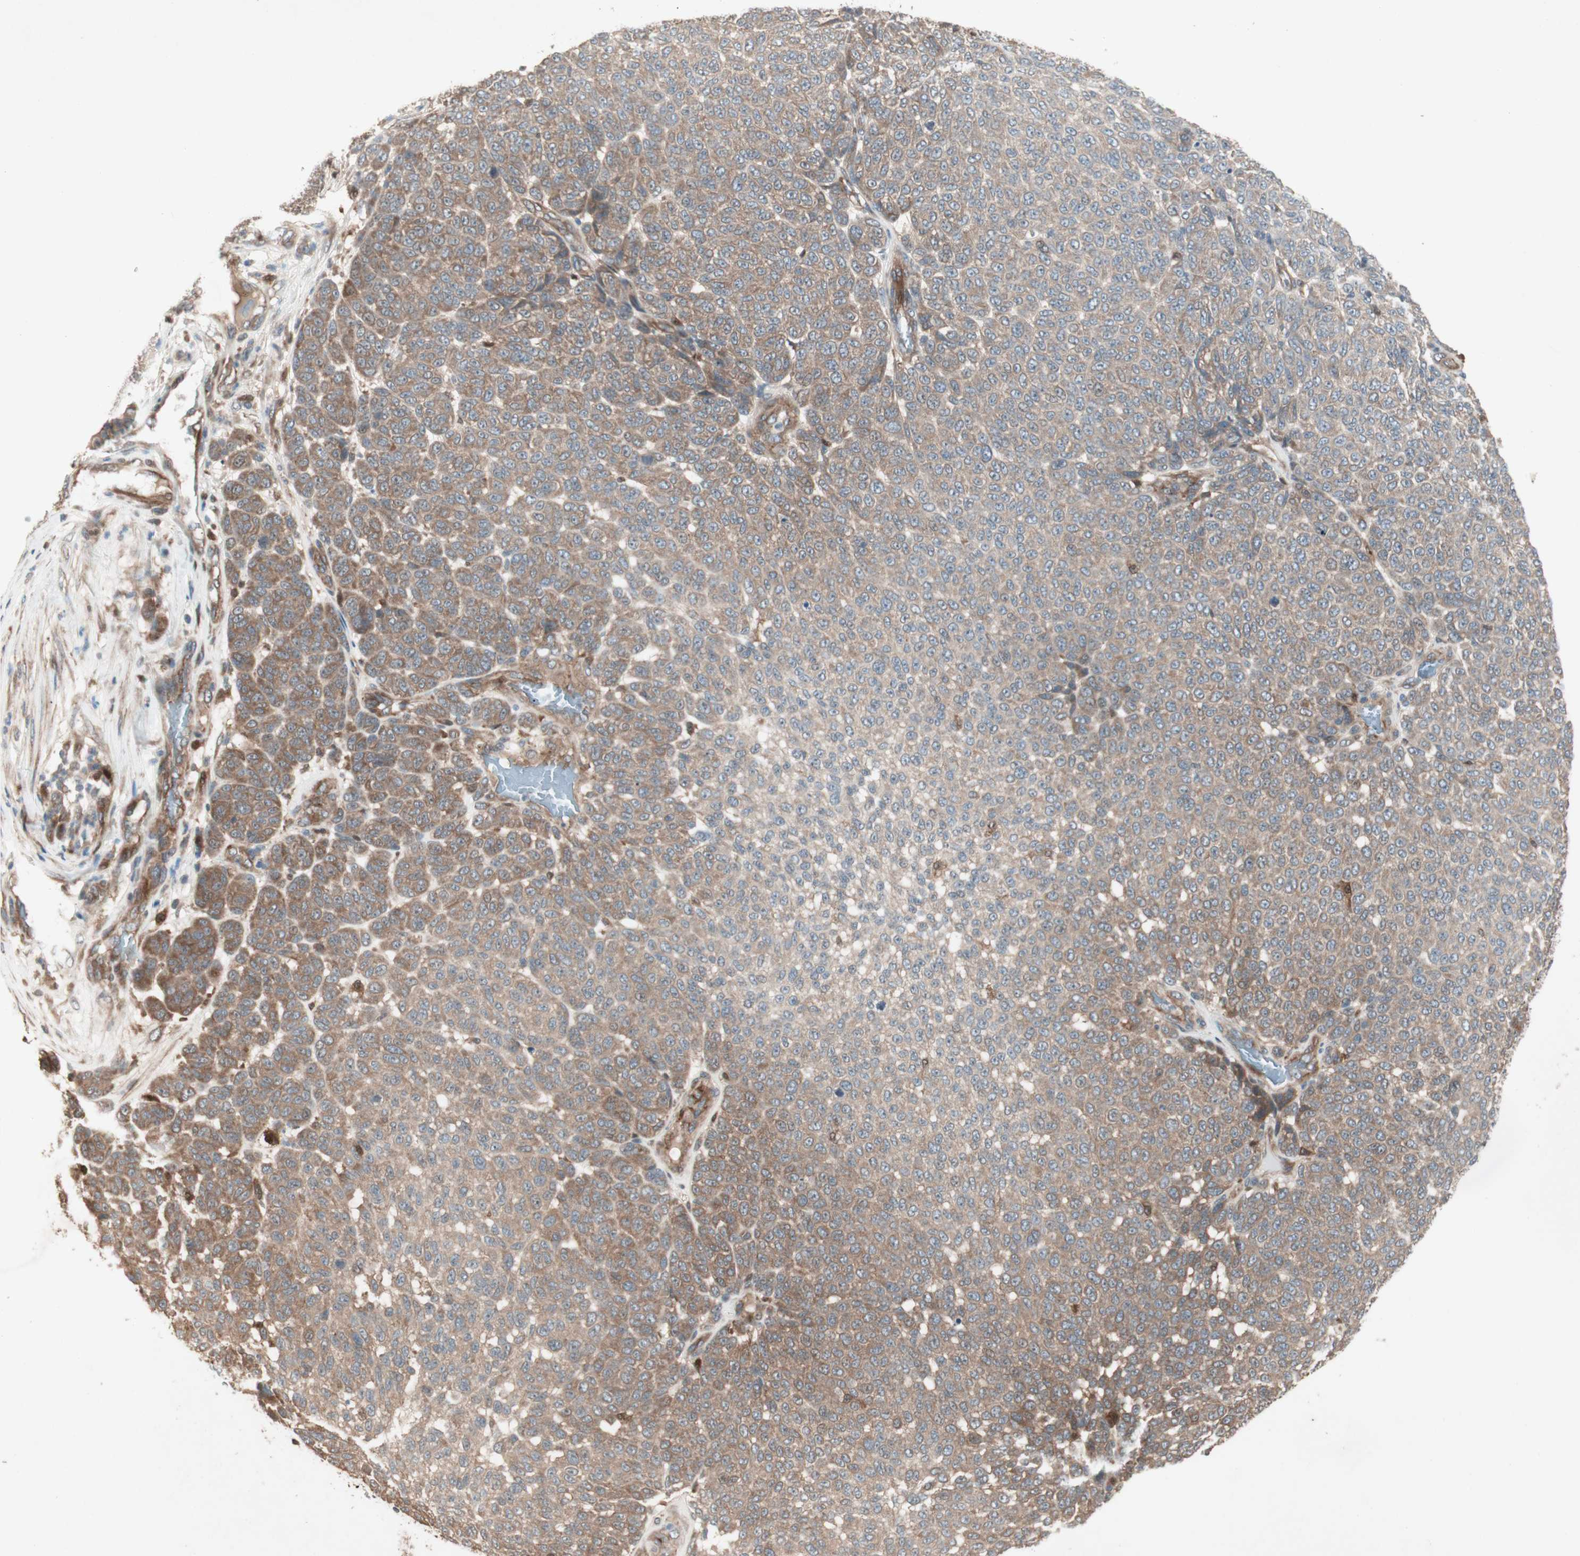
{"staining": {"intensity": "moderate", "quantity": "25%-75%", "location": "cytoplasmic/membranous"}, "tissue": "melanoma", "cell_type": "Tumor cells", "image_type": "cancer", "snomed": [{"axis": "morphology", "description": "Malignant melanoma, NOS"}, {"axis": "topography", "description": "Skin"}], "caption": "Protein expression analysis of human malignant melanoma reveals moderate cytoplasmic/membranous positivity in about 25%-75% of tumor cells.", "gene": "SDSL", "patient": {"sex": "male", "age": 59}}